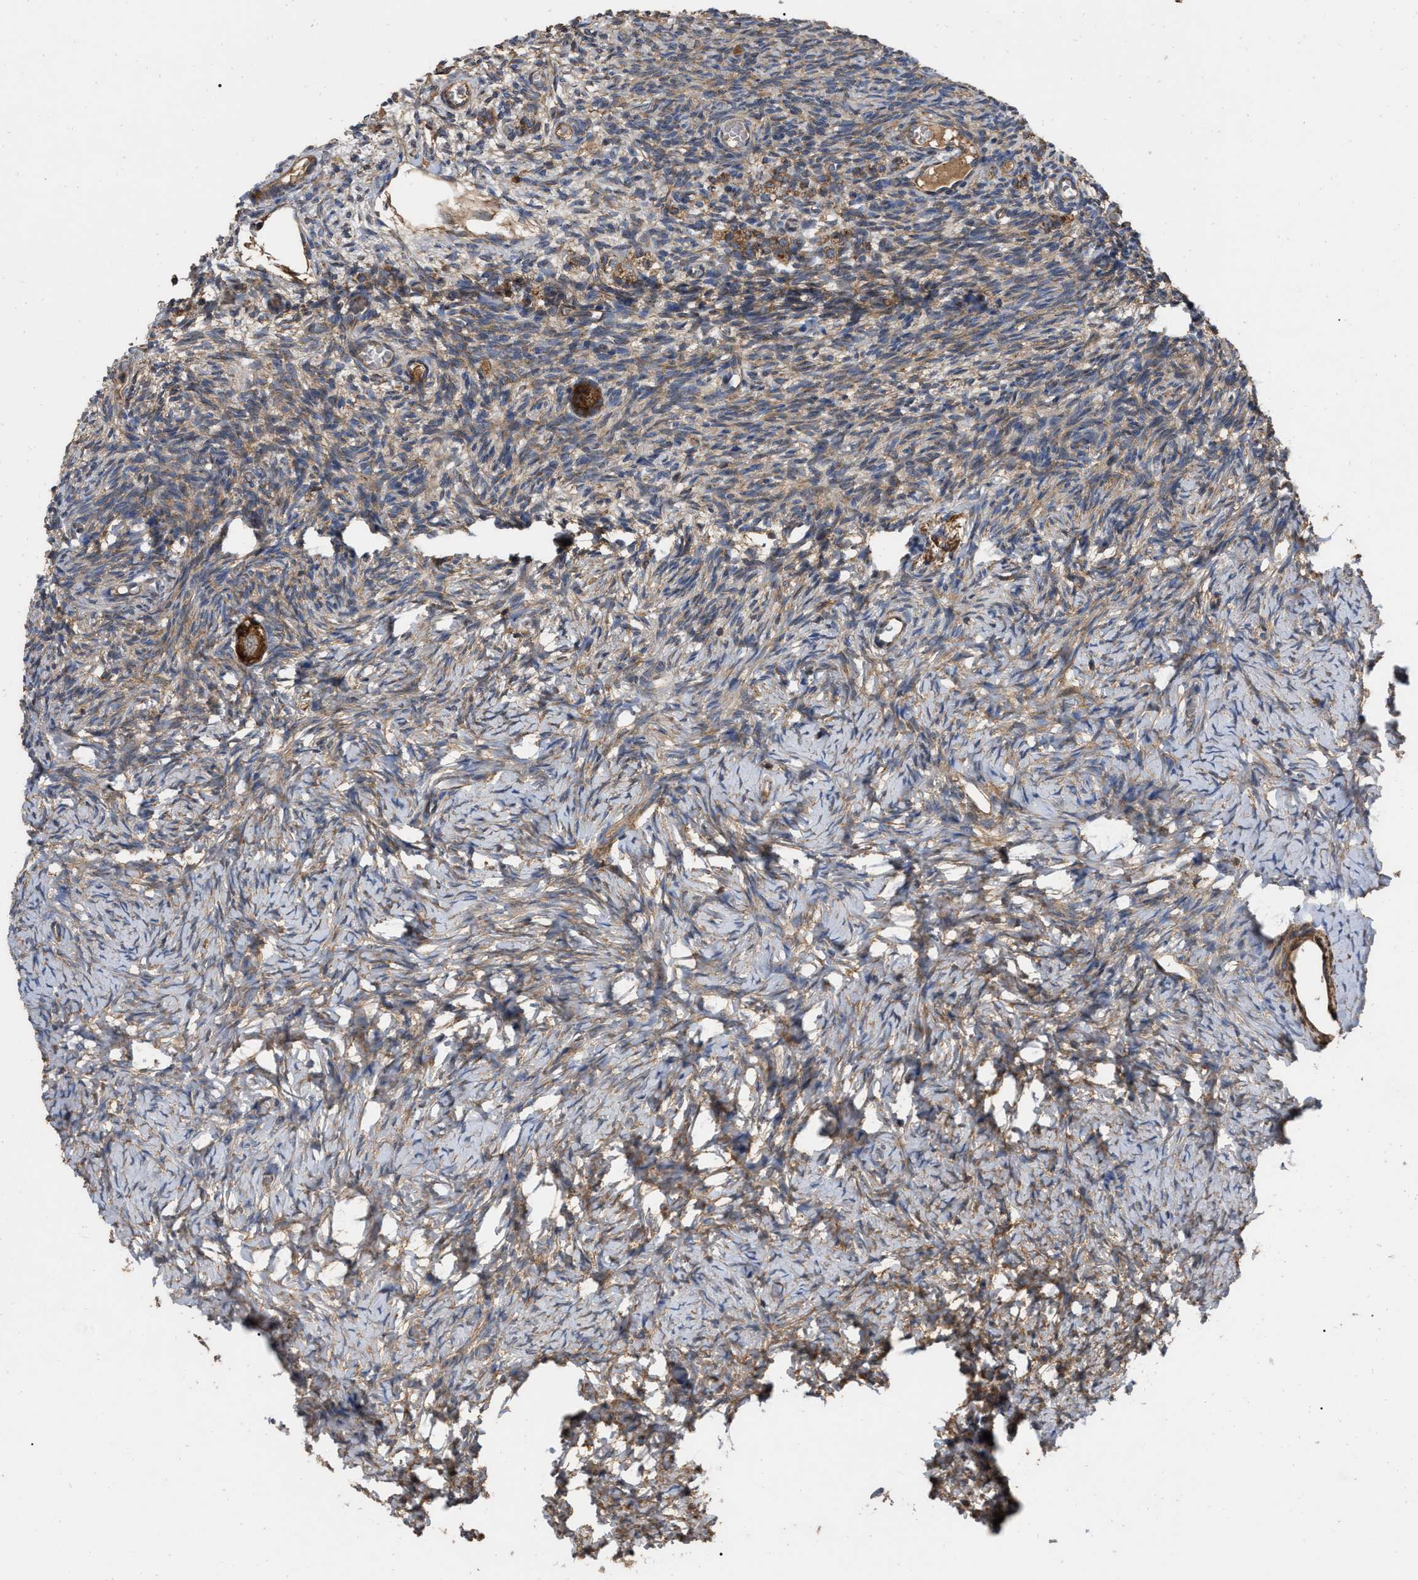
{"staining": {"intensity": "strong", "quantity": ">75%", "location": "cytoplasmic/membranous"}, "tissue": "ovary", "cell_type": "Follicle cells", "image_type": "normal", "snomed": [{"axis": "morphology", "description": "Normal tissue, NOS"}, {"axis": "morphology", "description": "Cyst, NOS"}, {"axis": "topography", "description": "Ovary"}], "caption": "Immunohistochemical staining of benign human ovary reveals high levels of strong cytoplasmic/membranous expression in approximately >75% of follicle cells. (Stains: DAB in brown, nuclei in blue, Microscopy: brightfield microscopy at high magnification).", "gene": "RABEP1", "patient": {"sex": "female", "age": 18}}